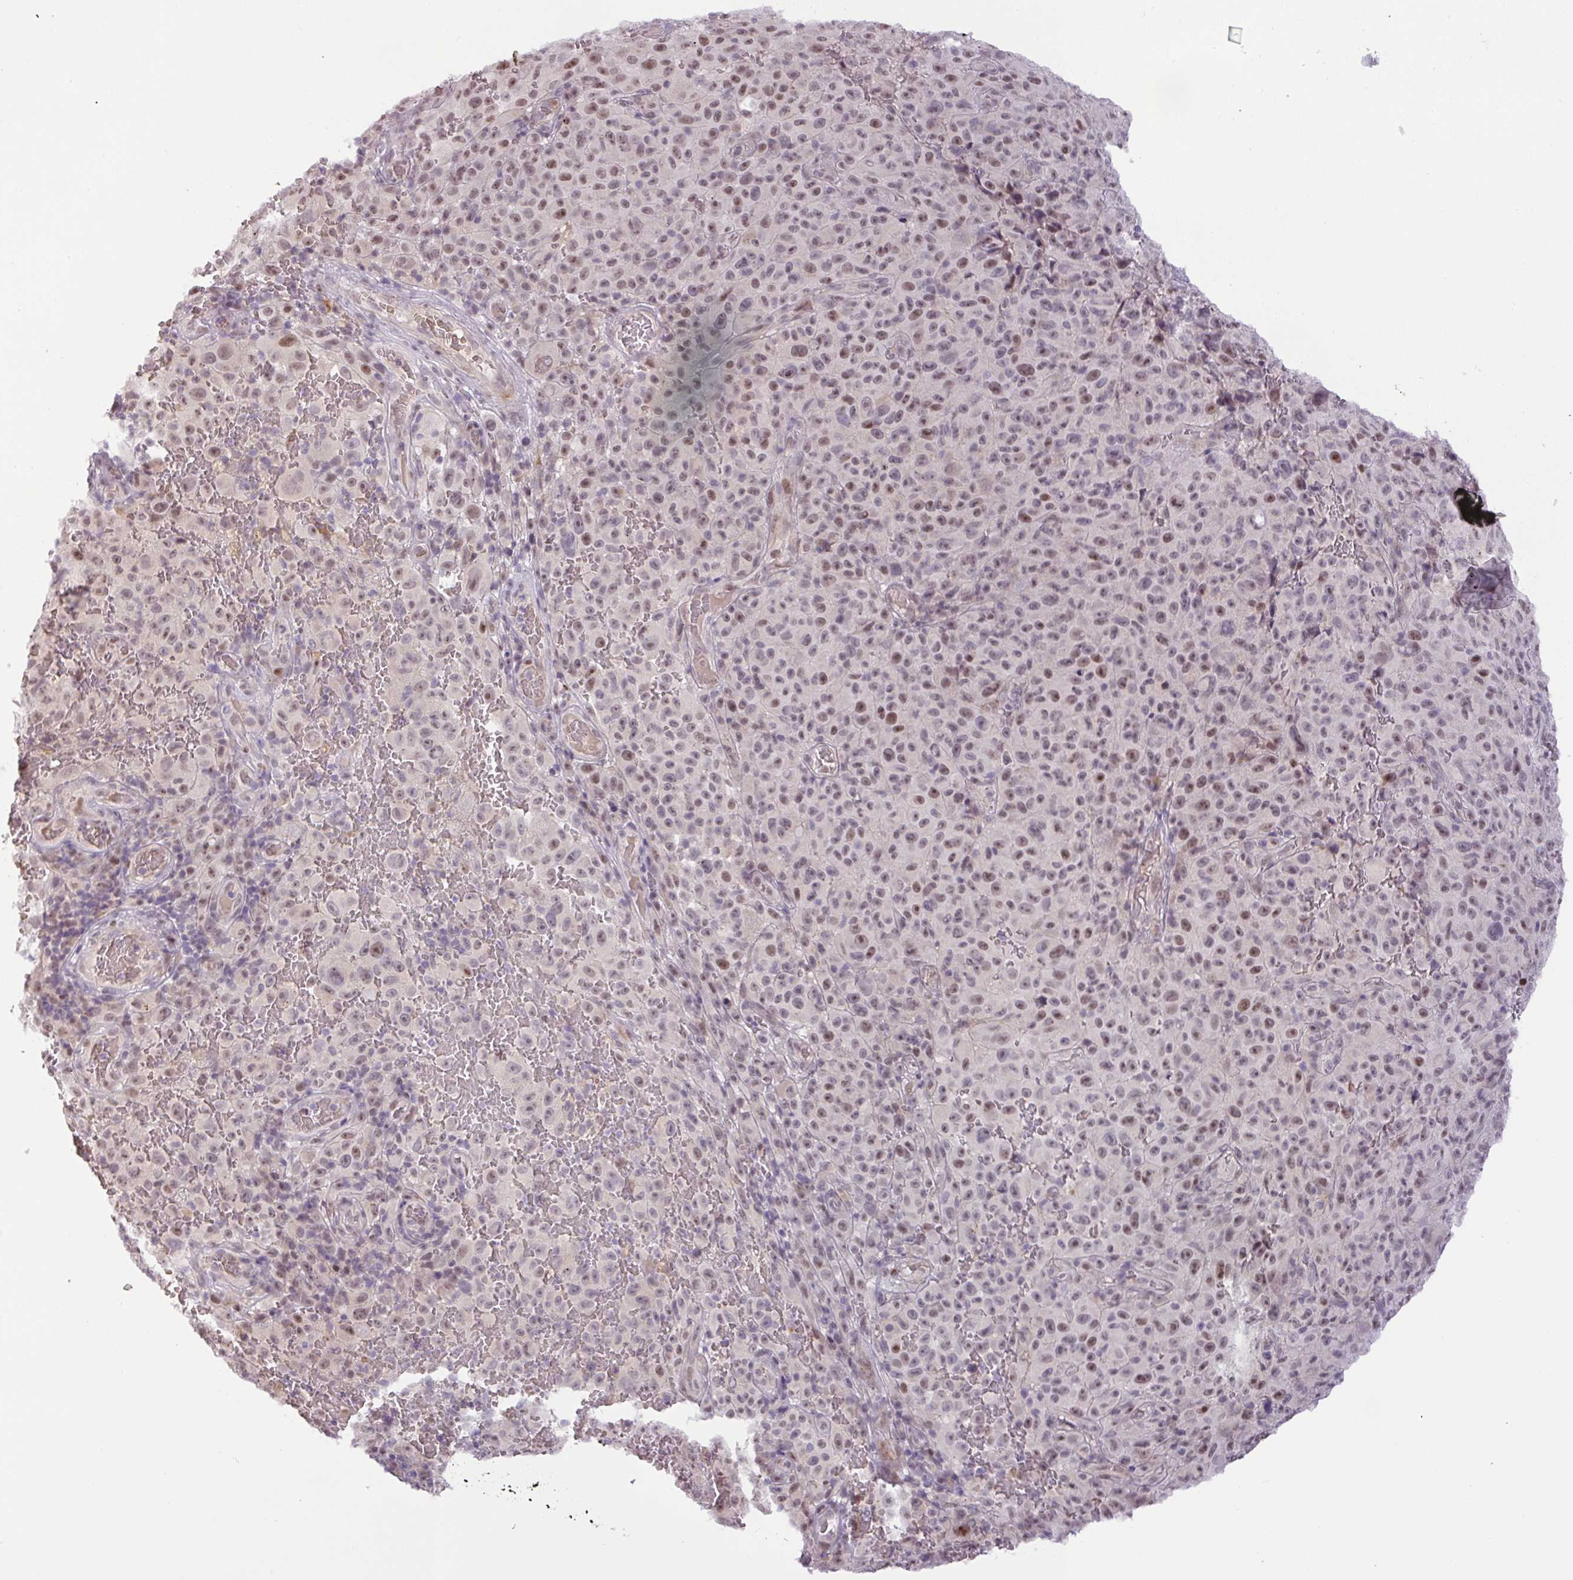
{"staining": {"intensity": "moderate", "quantity": ">75%", "location": "nuclear"}, "tissue": "melanoma", "cell_type": "Tumor cells", "image_type": "cancer", "snomed": [{"axis": "morphology", "description": "Malignant melanoma, NOS"}, {"axis": "topography", "description": "Skin"}], "caption": "Malignant melanoma stained with DAB (3,3'-diaminobenzidine) immunohistochemistry (IHC) exhibits medium levels of moderate nuclear expression in about >75% of tumor cells.", "gene": "PARP2", "patient": {"sex": "female", "age": 82}}